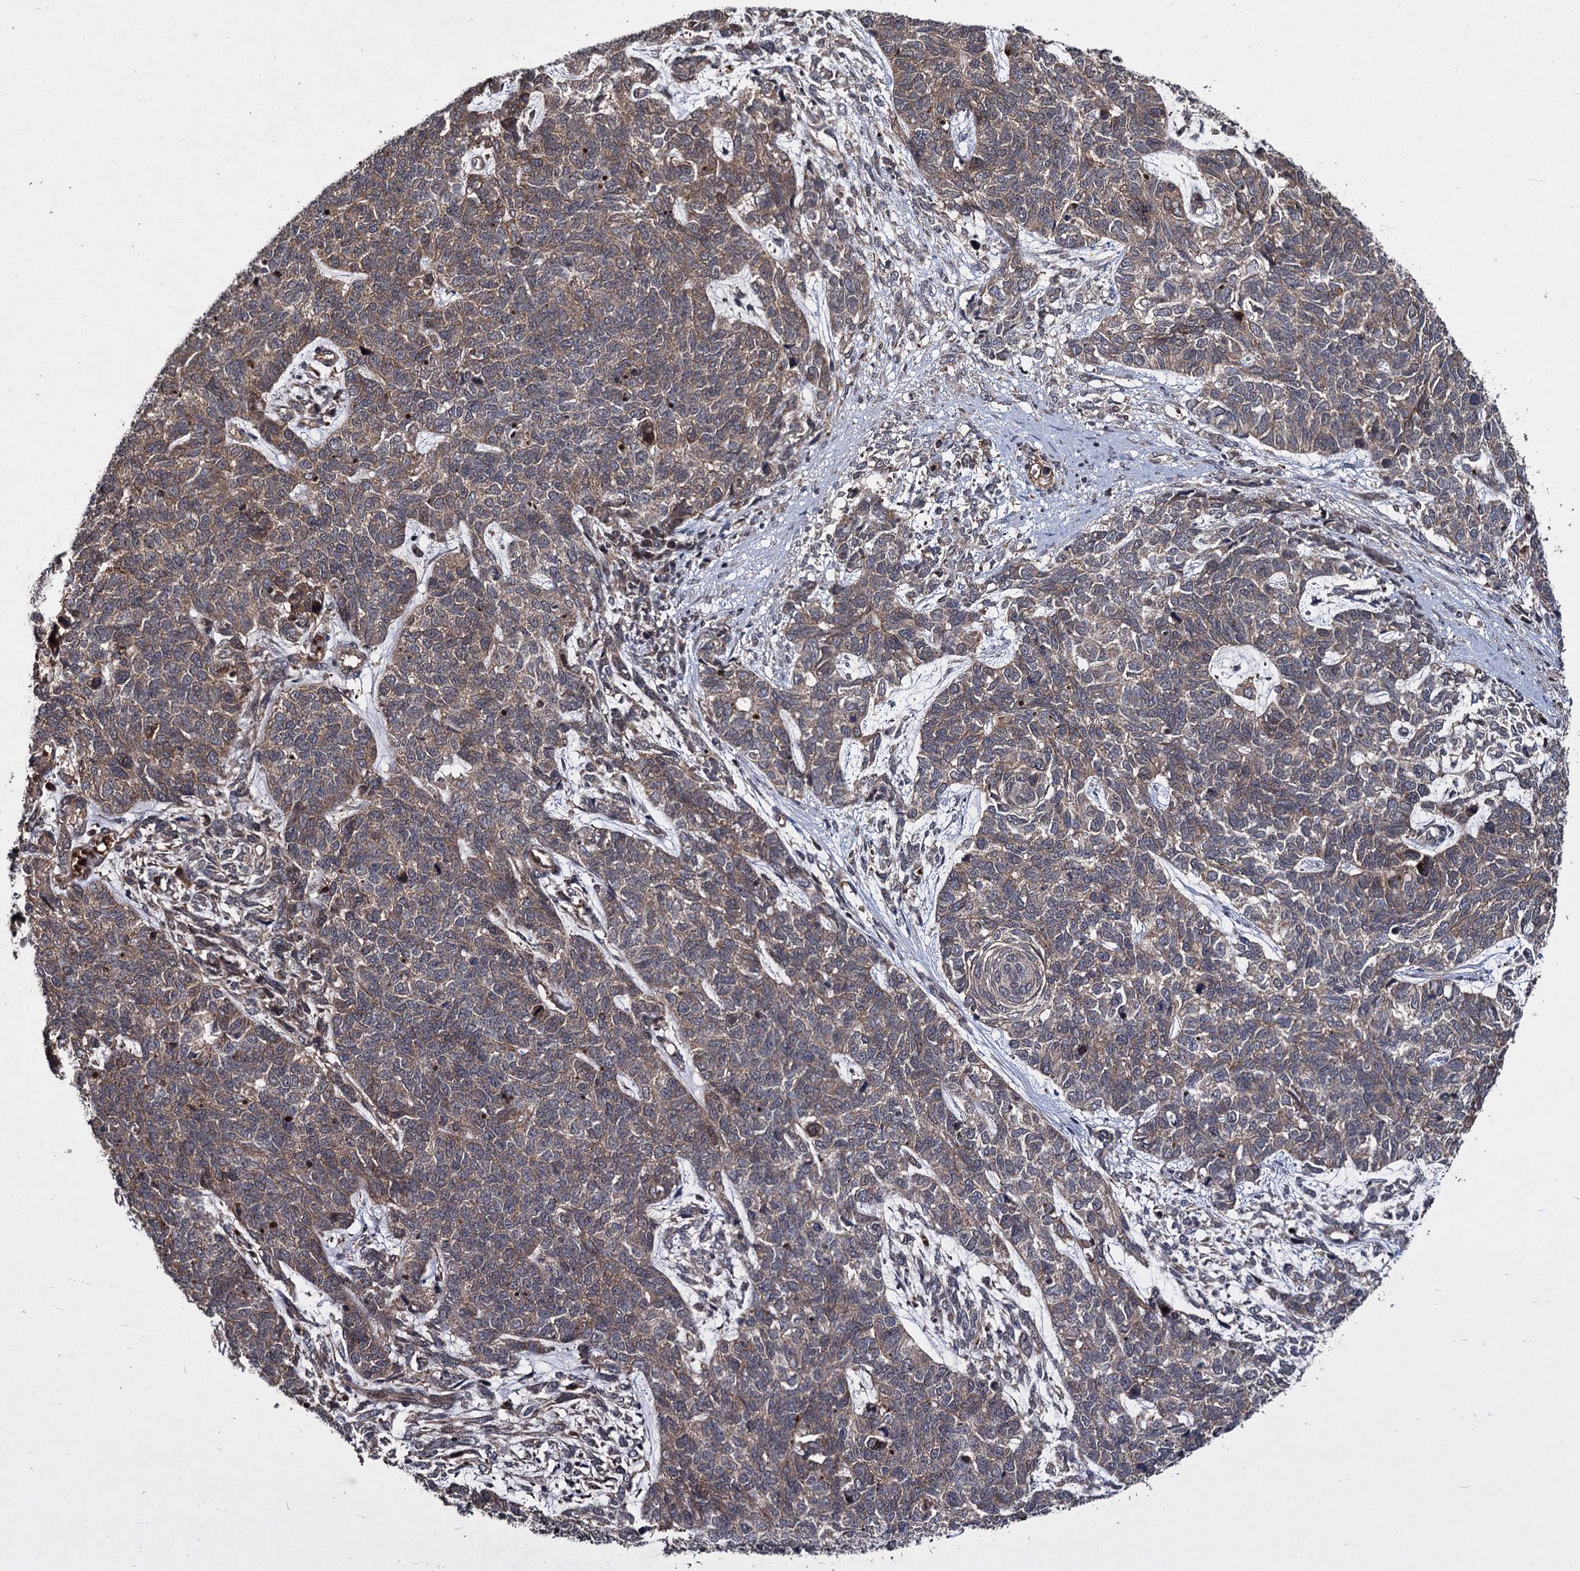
{"staining": {"intensity": "weak", "quantity": ">75%", "location": "cytoplasmic/membranous"}, "tissue": "cervical cancer", "cell_type": "Tumor cells", "image_type": "cancer", "snomed": [{"axis": "morphology", "description": "Squamous cell carcinoma, NOS"}, {"axis": "topography", "description": "Cervix"}], "caption": "Tumor cells reveal low levels of weak cytoplasmic/membranous positivity in approximately >75% of cells in human cervical cancer.", "gene": "BCL2L2", "patient": {"sex": "female", "age": 63}}